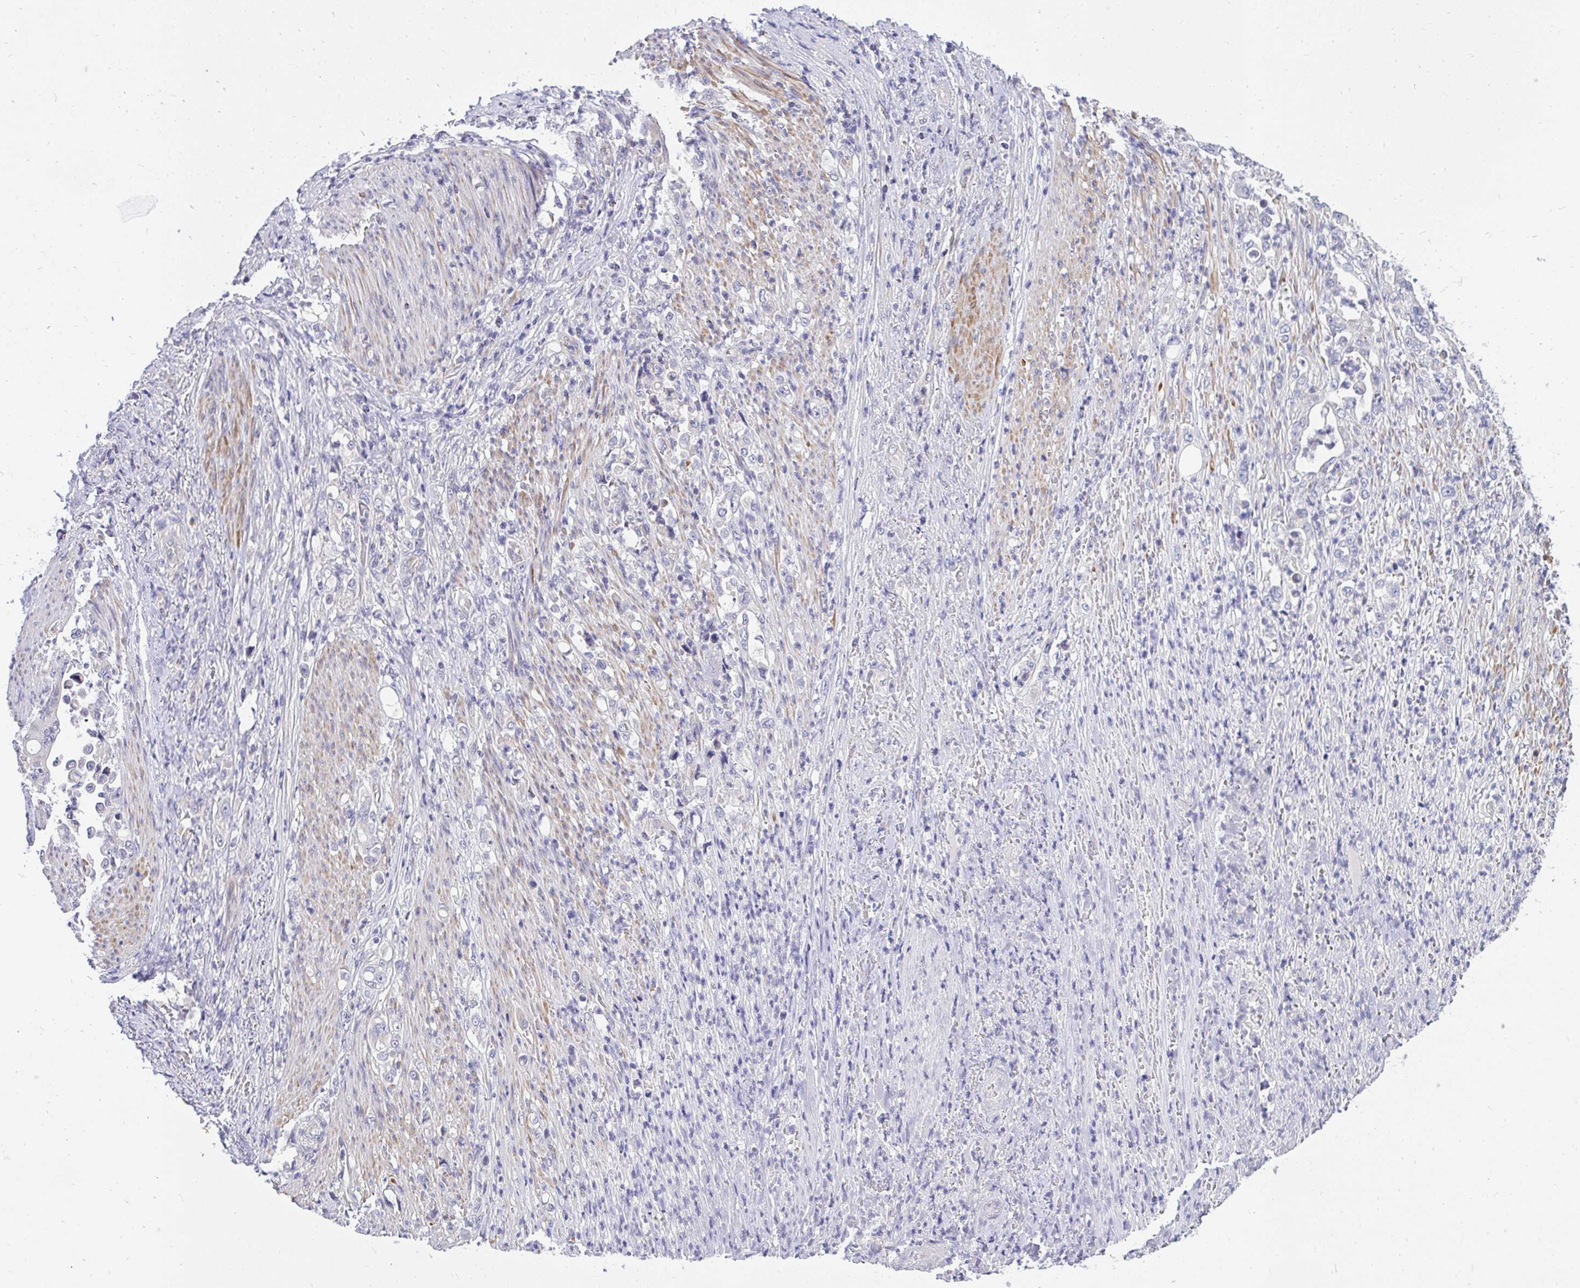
{"staining": {"intensity": "negative", "quantity": "none", "location": "none"}, "tissue": "stomach cancer", "cell_type": "Tumor cells", "image_type": "cancer", "snomed": [{"axis": "morphology", "description": "Normal tissue, NOS"}, {"axis": "morphology", "description": "Adenocarcinoma, NOS"}, {"axis": "topography", "description": "Stomach"}], "caption": "Tumor cells show no significant protein positivity in stomach cancer (adenocarcinoma).", "gene": "C19orf54", "patient": {"sex": "female", "age": 79}}